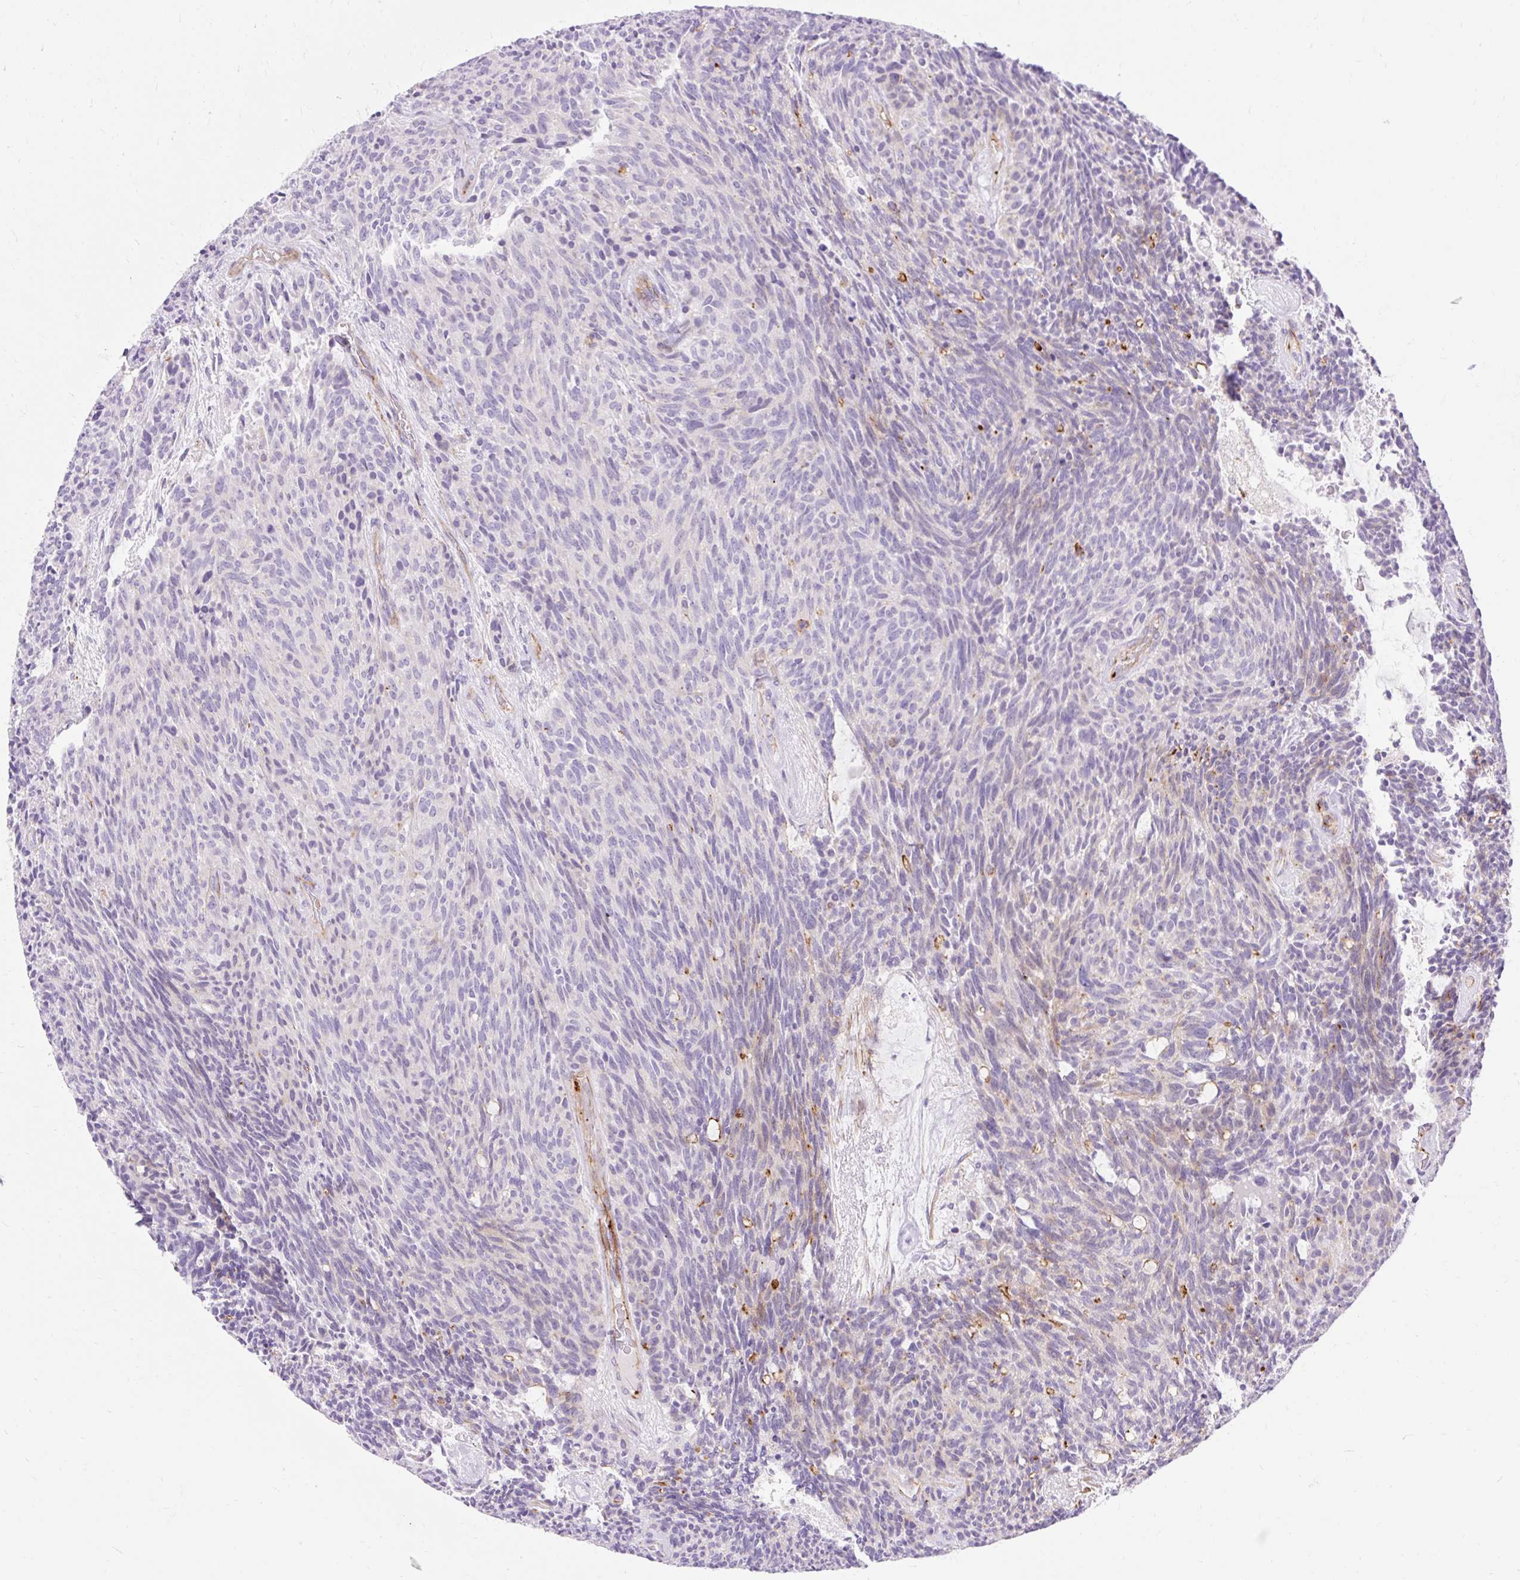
{"staining": {"intensity": "moderate", "quantity": "<25%", "location": "cytoplasmic/membranous"}, "tissue": "carcinoid", "cell_type": "Tumor cells", "image_type": "cancer", "snomed": [{"axis": "morphology", "description": "Carcinoid, malignant, NOS"}, {"axis": "topography", "description": "Pancreas"}], "caption": "Carcinoid stained with DAB (3,3'-diaminobenzidine) IHC demonstrates low levels of moderate cytoplasmic/membranous expression in about <25% of tumor cells.", "gene": "CORO7-PAM16", "patient": {"sex": "female", "age": 54}}